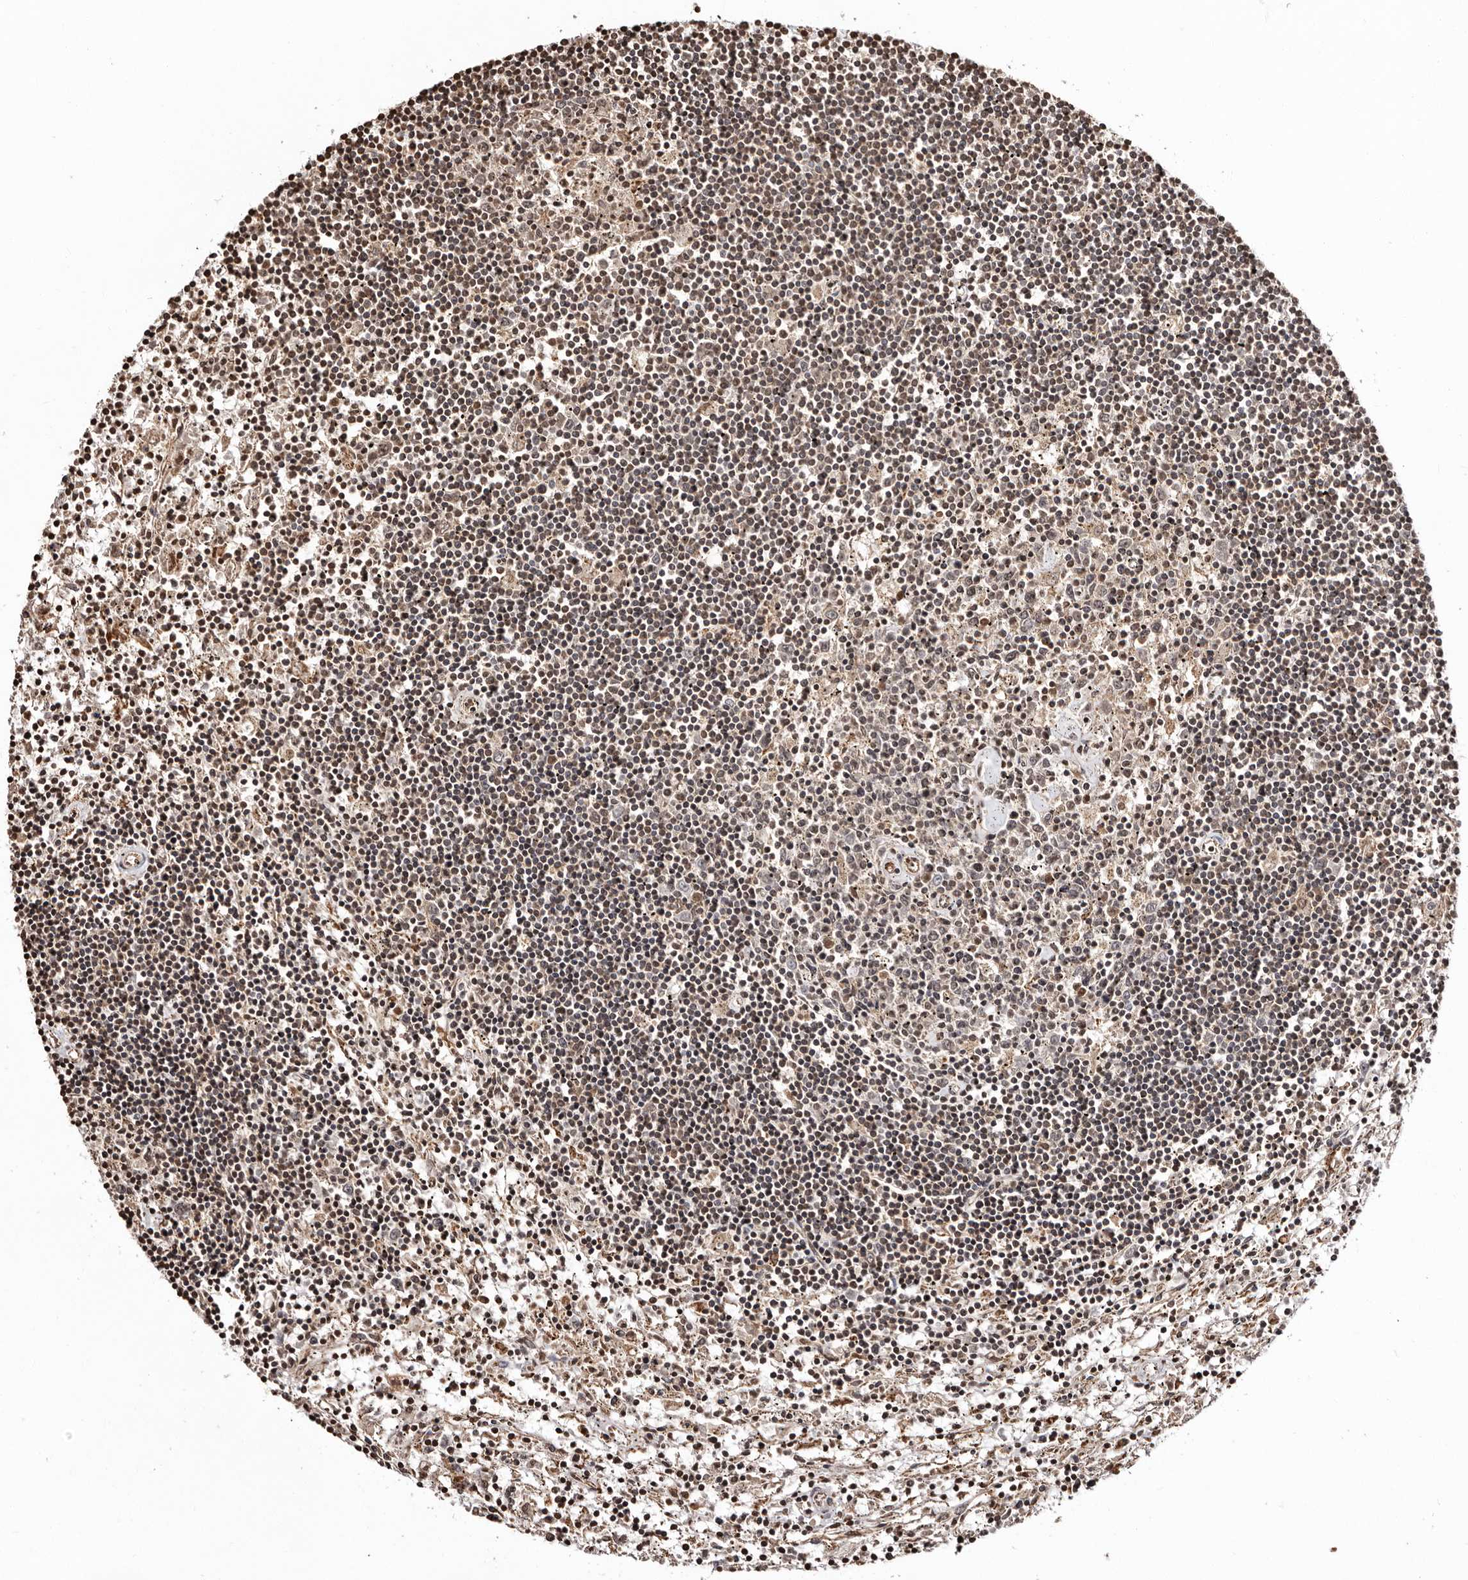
{"staining": {"intensity": "weak", "quantity": "<25%", "location": "cytoplasmic/membranous,nuclear"}, "tissue": "lymphoma", "cell_type": "Tumor cells", "image_type": "cancer", "snomed": [{"axis": "morphology", "description": "Malignant lymphoma, non-Hodgkin's type, Low grade"}, {"axis": "topography", "description": "Spleen"}], "caption": "Lymphoma was stained to show a protein in brown. There is no significant expression in tumor cells.", "gene": "CCDC190", "patient": {"sex": "male", "age": 76}}